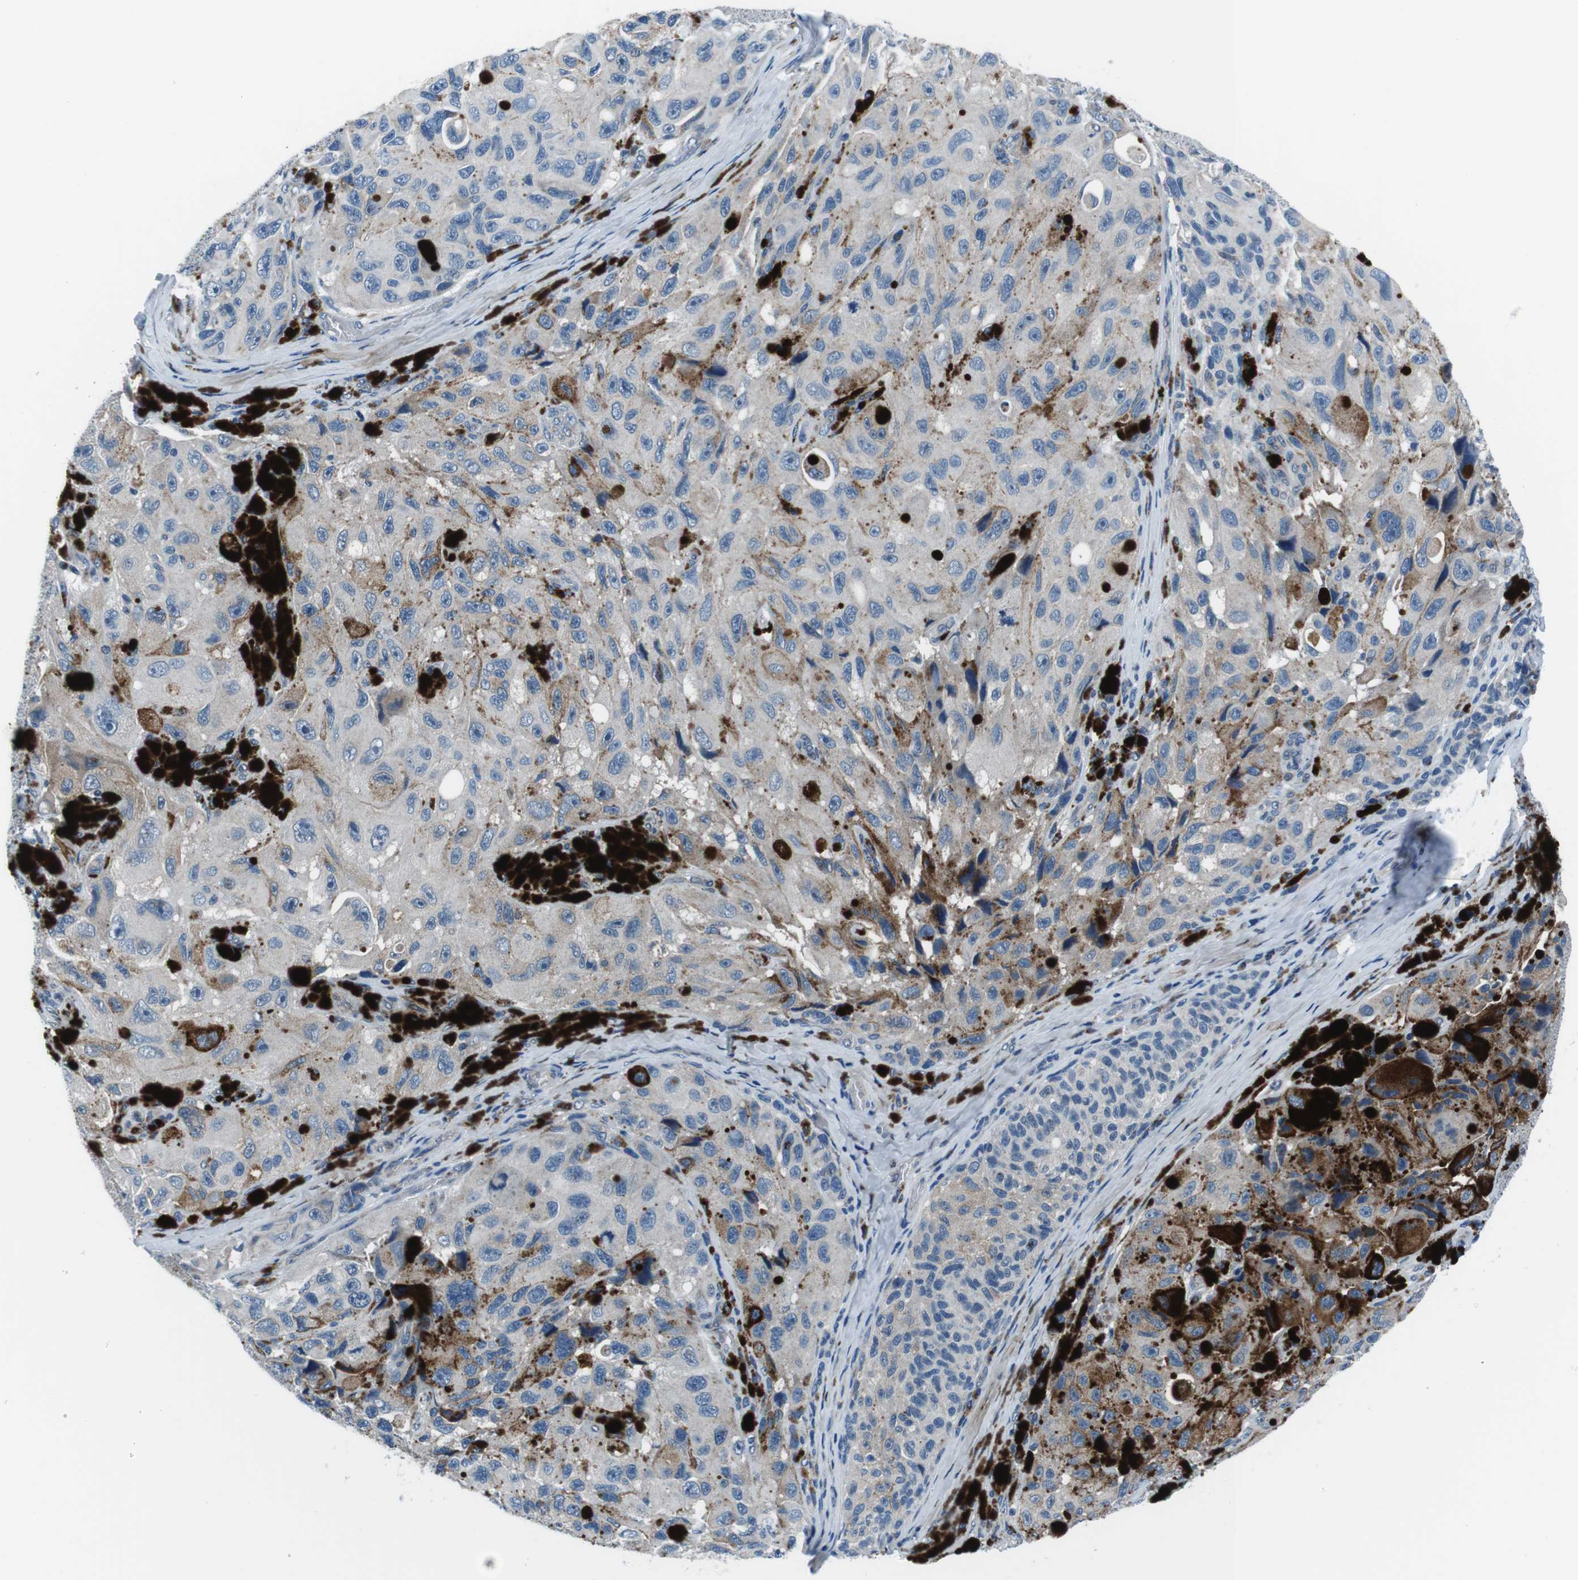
{"staining": {"intensity": "weak", "quantity": "<25%", "location": "cytoplasmic/membranous"}, "tissue": "melanoma", "cell_type": "Tumor cells", "image_type": "cancer", "snomed": [{"axis": "morphology", "description": "Malignant melanoma, NOS"}, {"axis": "topography", "description": "Skin"}], "caption": "The immunohistochemistry (IHC) image has no significant staining in tumor cells of malignant melanoma tissue.", "gene": "NUCB2", "patient": {"sex": "female", "age": 73}}